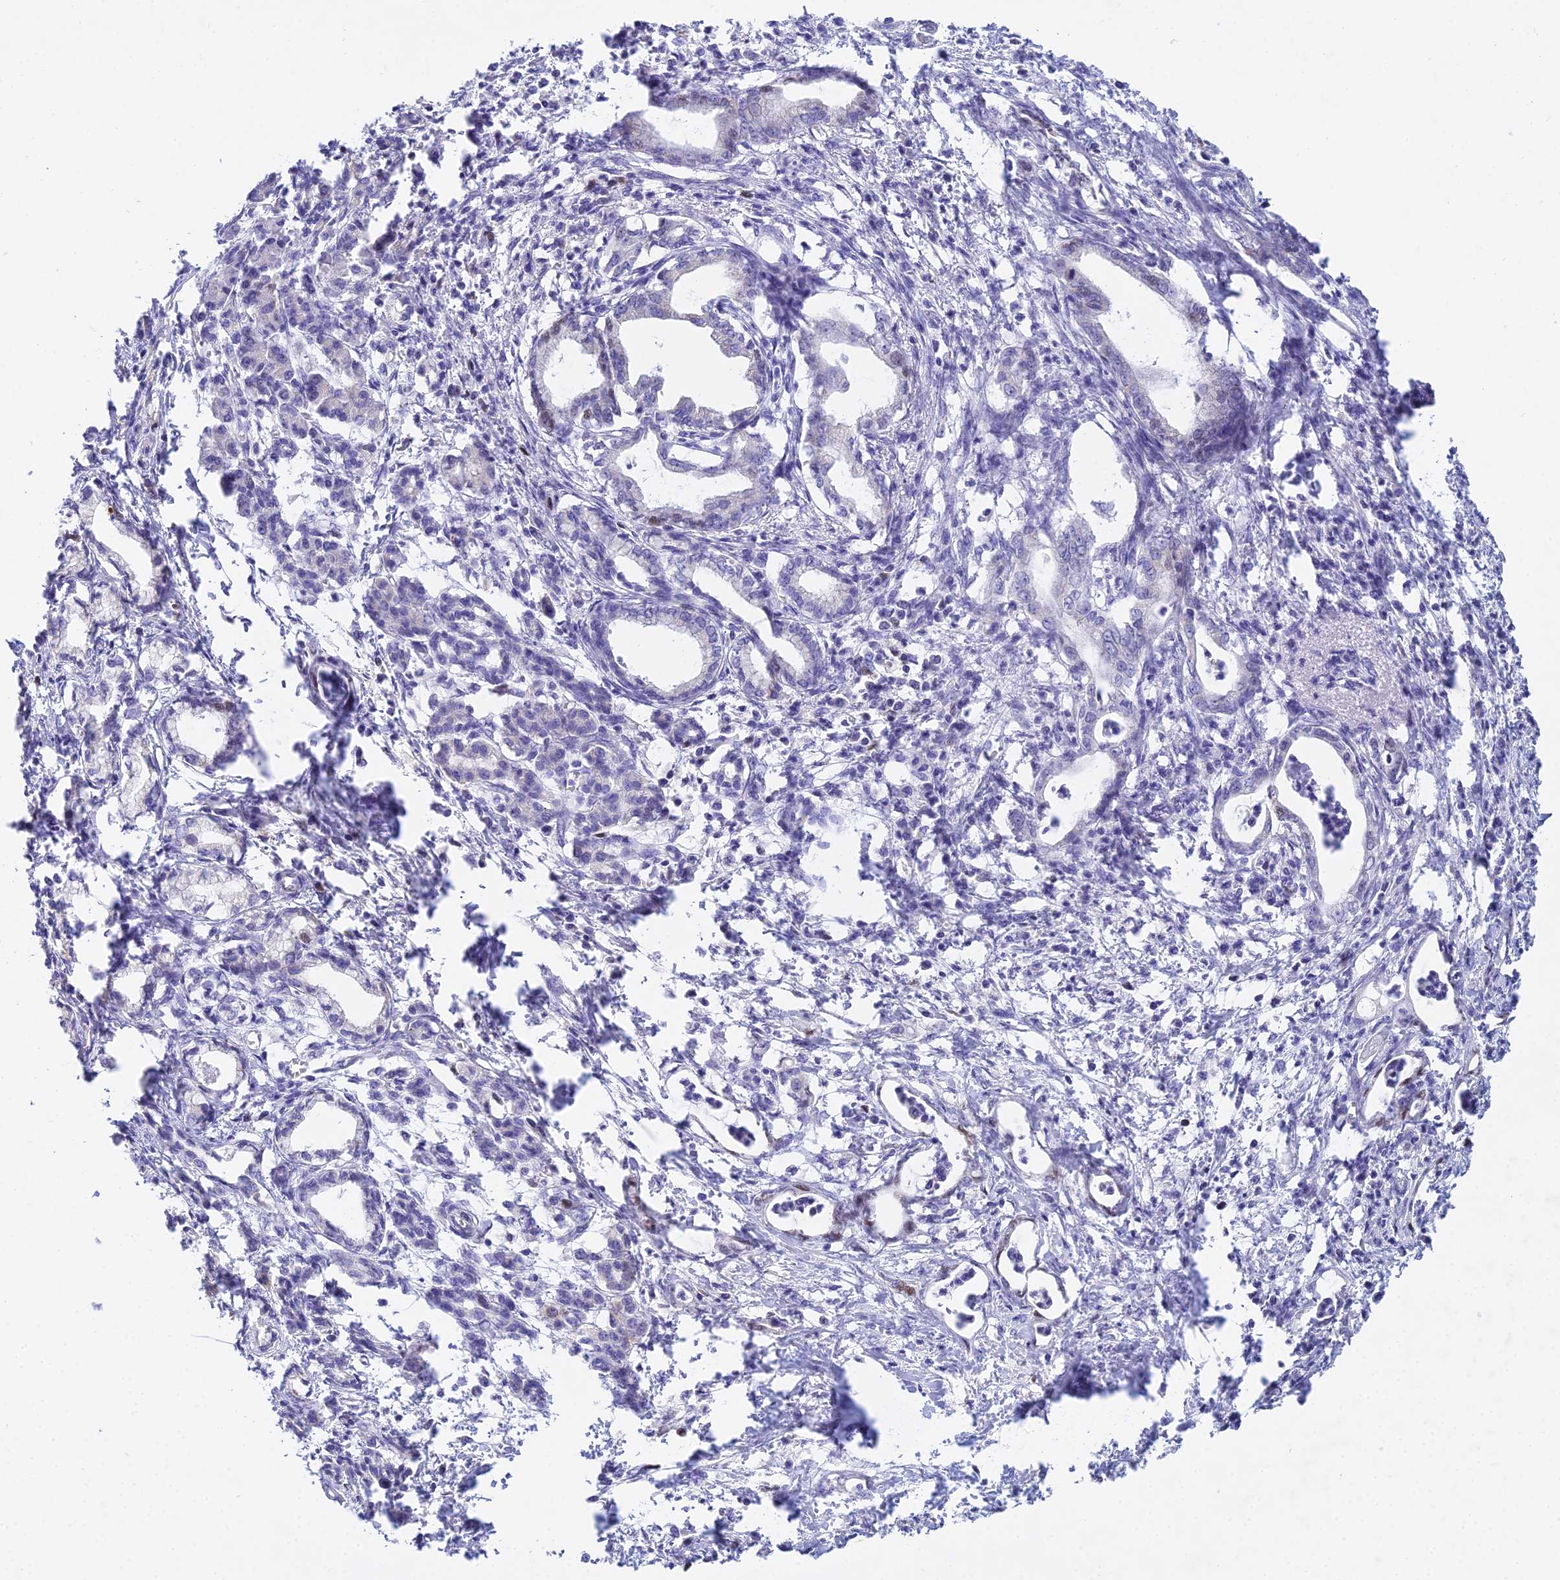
{"staining": {"intensity": "negative", "quantity": "none", "location": "none"}, "tissue": "pancreatic cancer", "cell_type": "Tumor cells", "image_type": "cancer", "snomed": [{"axis": "morphology", "description": "Adenocarcinoma, NOS"}, {"axis": "topography", "description": "Pancreas"}], "caption": "Immunohistochemistry (IHC) image of neoplastic tissue: pancreatic cancer stained with DAB displays no significant protein staining in tumor cells.", "gene": "MCM2", "patient": {"sex": "female", "age": 55}}